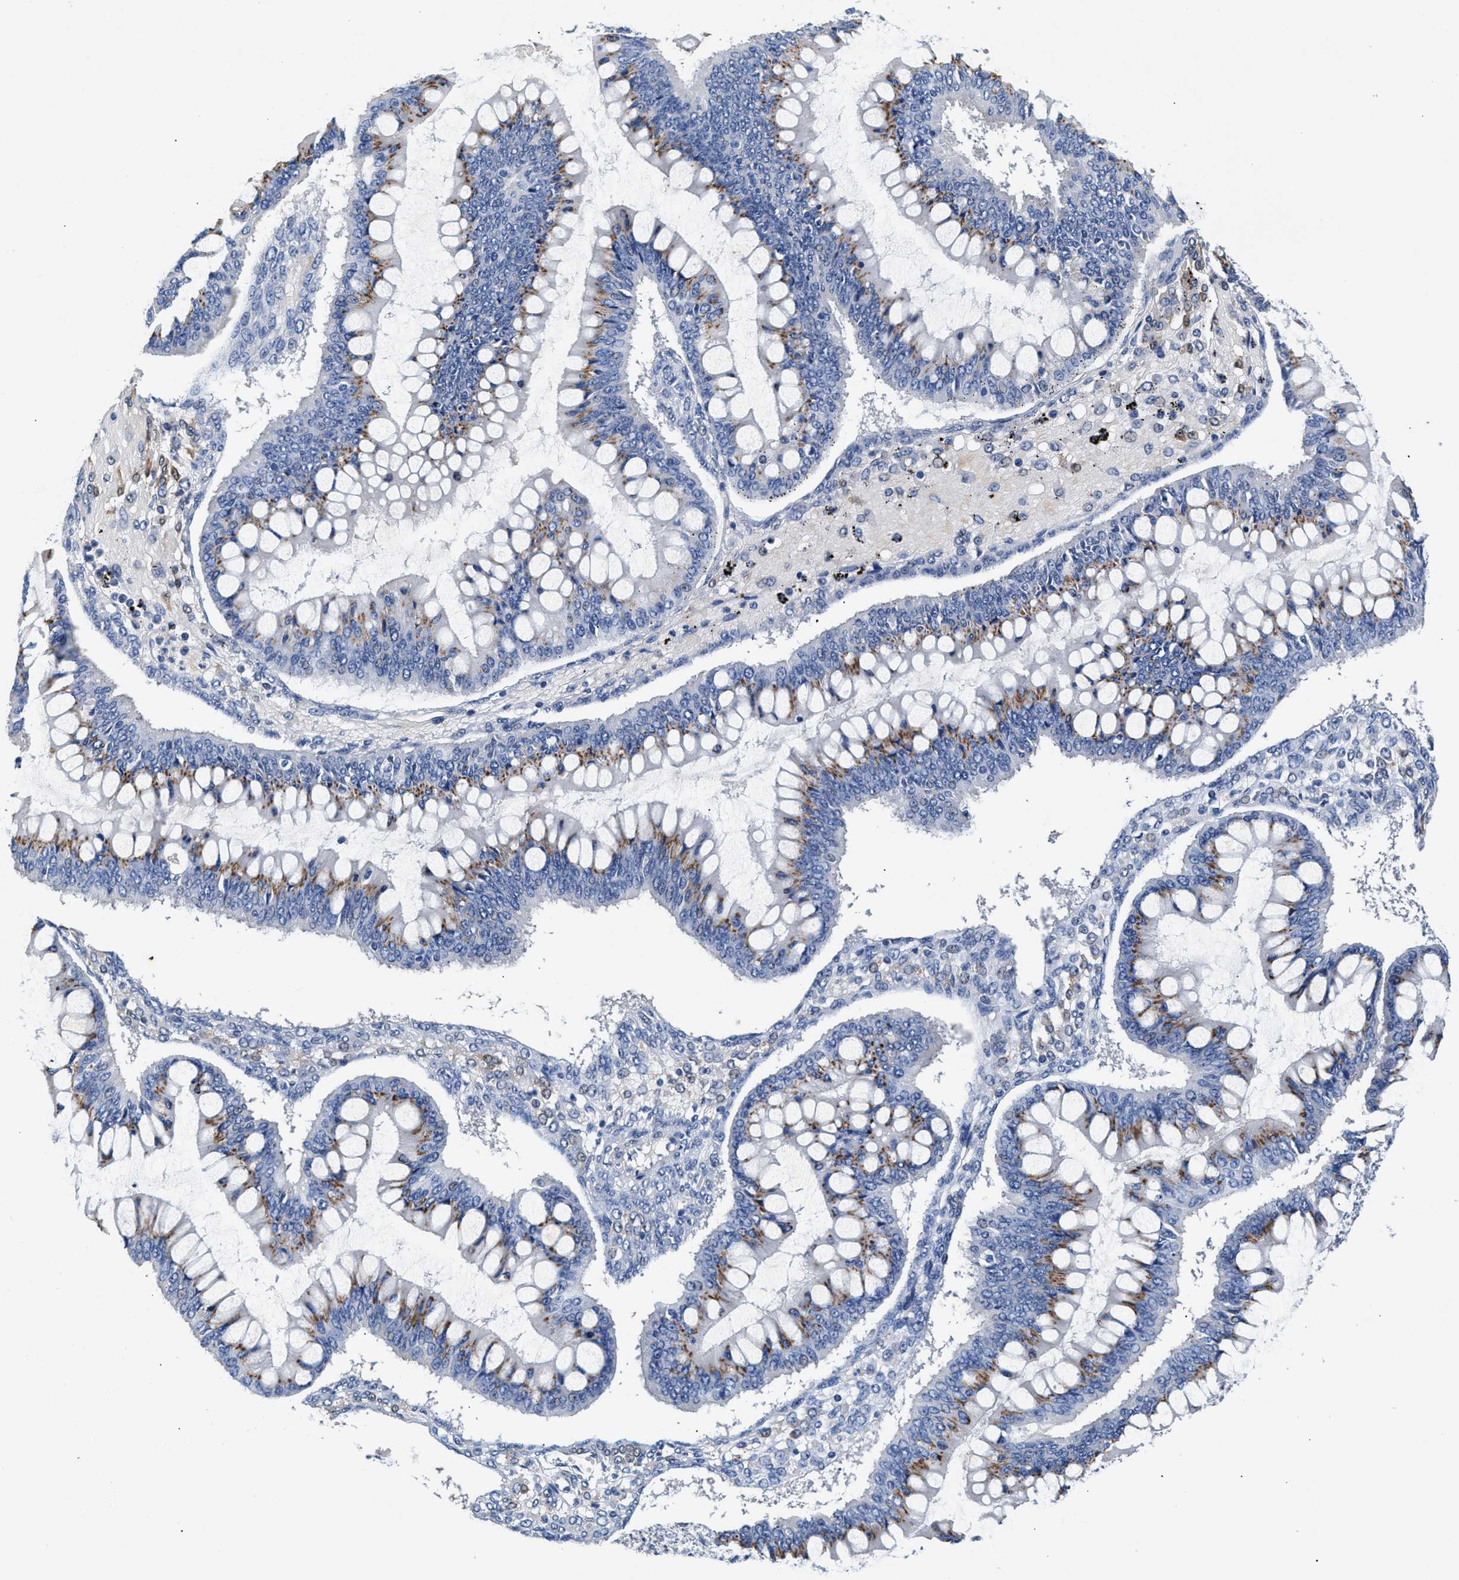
{"staining": {"intensity": "moderate", "quantity": ">75%", "location": "cytoplasmic/membranous"}, "tissue": "ovarian cancer", "cell_type": "Tumor cells", "image_type": "cancer", "snomed": [{"axis": "morphology", "description": "Cystadenocarcinoma, mucinous, NOS"}, {"axis": "topography", "description": "Ovary"}], "caption": "Immunohistochemistry (IHC) of mucinous cystadenocarcinoma (ovarian) demonstrates medium levels of moderate cytoplasmic/membranous expression in about >75% of tumor cells.", "gene": "GSTM1", "patient": {"sex": "female", "age": 73}}